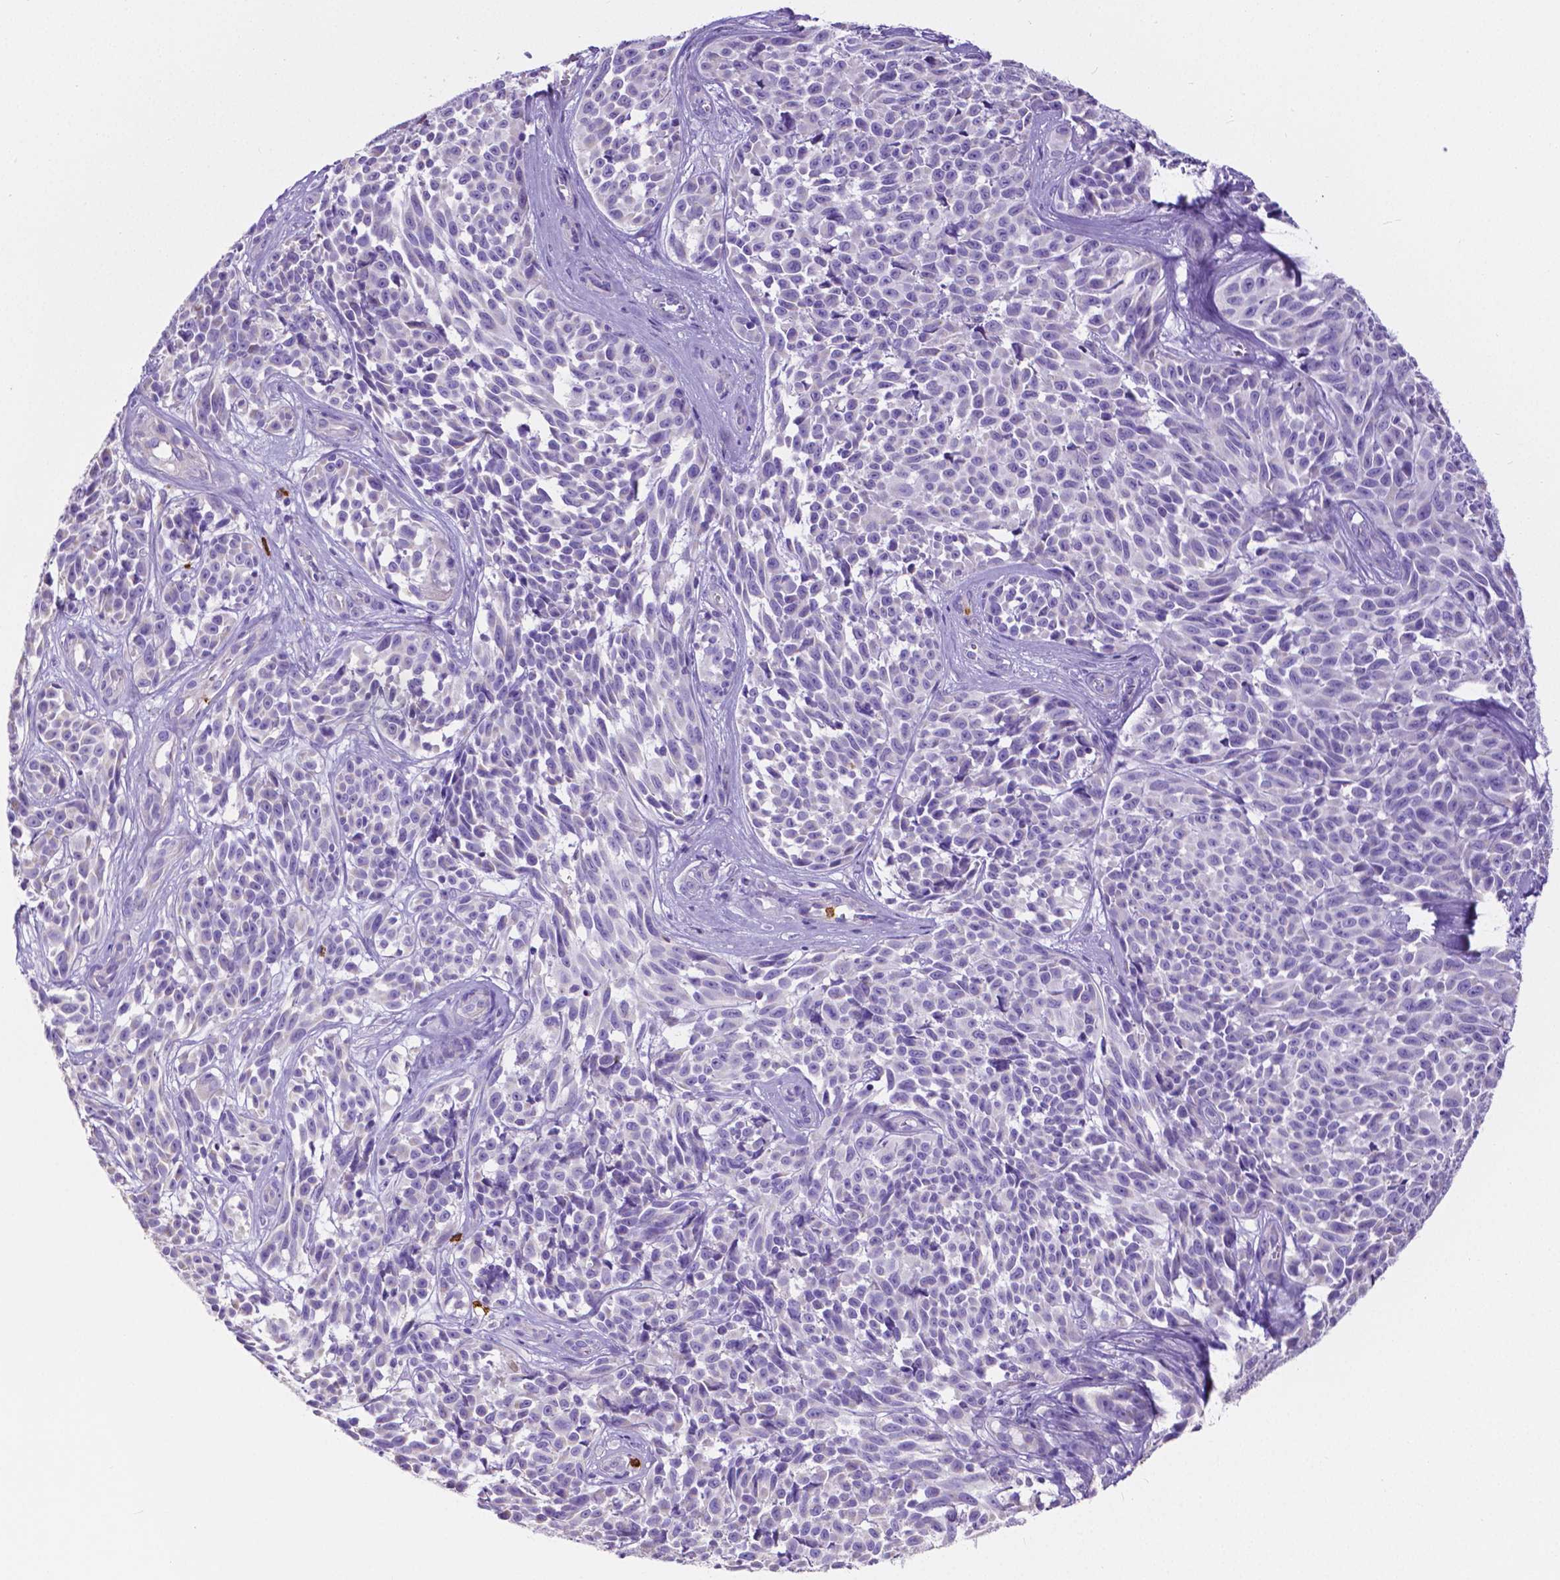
{"staining": {"intensity": "negative", "quantity": "none", "location": "none"}, "tissue": "melanoma", "cell_type": "Tumor cells", "image_type": "cancer", "snomed": [{"axis": "morphology", "description": "Malignant melanoma, NOS"}, {"axis": "topography", "description": "Skin"}], "caption": "Malignant melanoma stained for a protein using IHC reveals no expression tumor cells.", "gene": "MMP9", "patient": {"sex": "female", "age": 88}}